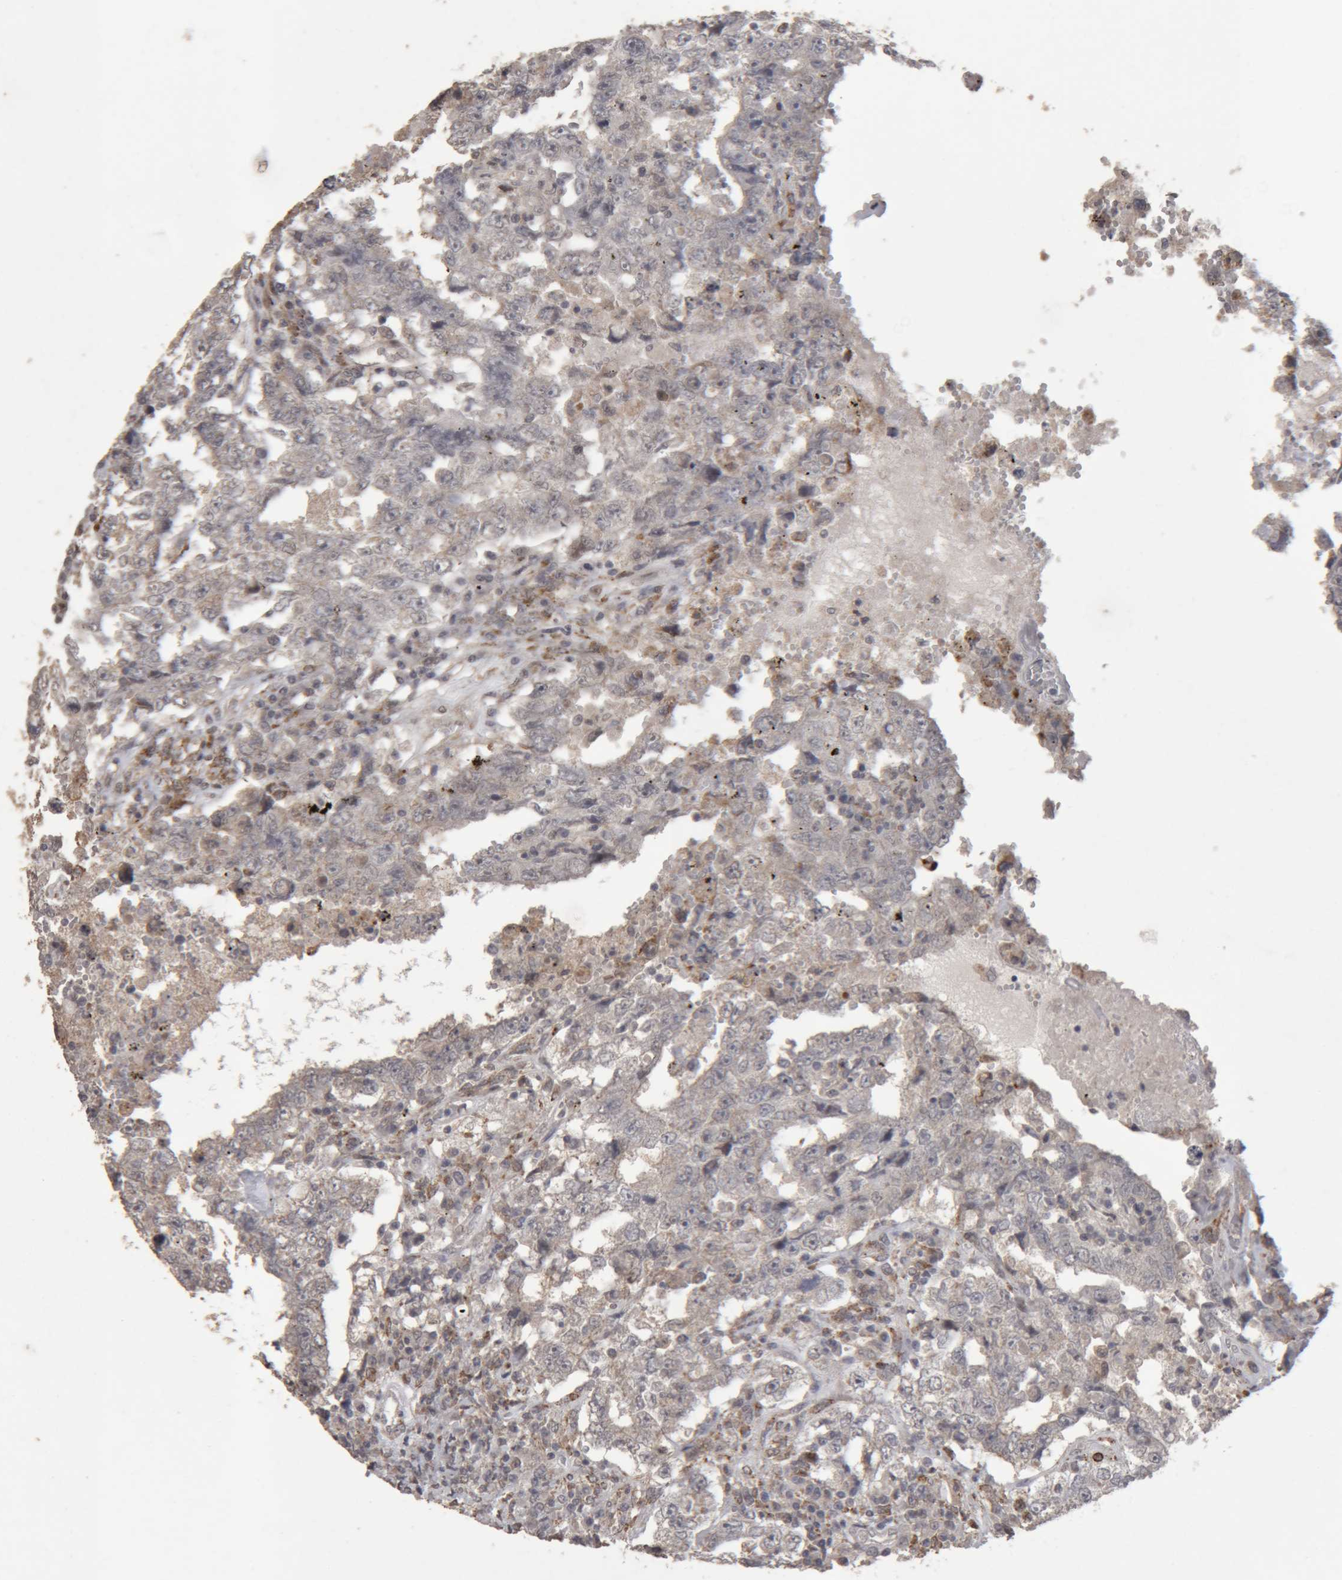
{"staining": {"intensity": "negative", "quantity": "none", "location": "none"}, "tissue": "testis cancer", "cell_type": "Tumor cells", "image_type": "cancer", "snomed": [{"axis": "morphology", "description": "Carcinoma, Embryonal, NOS"}, {"axis": "topography", "description": "Testis"}], "caption": "Tumor cells are negative for brown protein staining in testis embryonal carcinoma.", "gene": "MEP1A", "patient": {"sex": "male", "age": 26}}